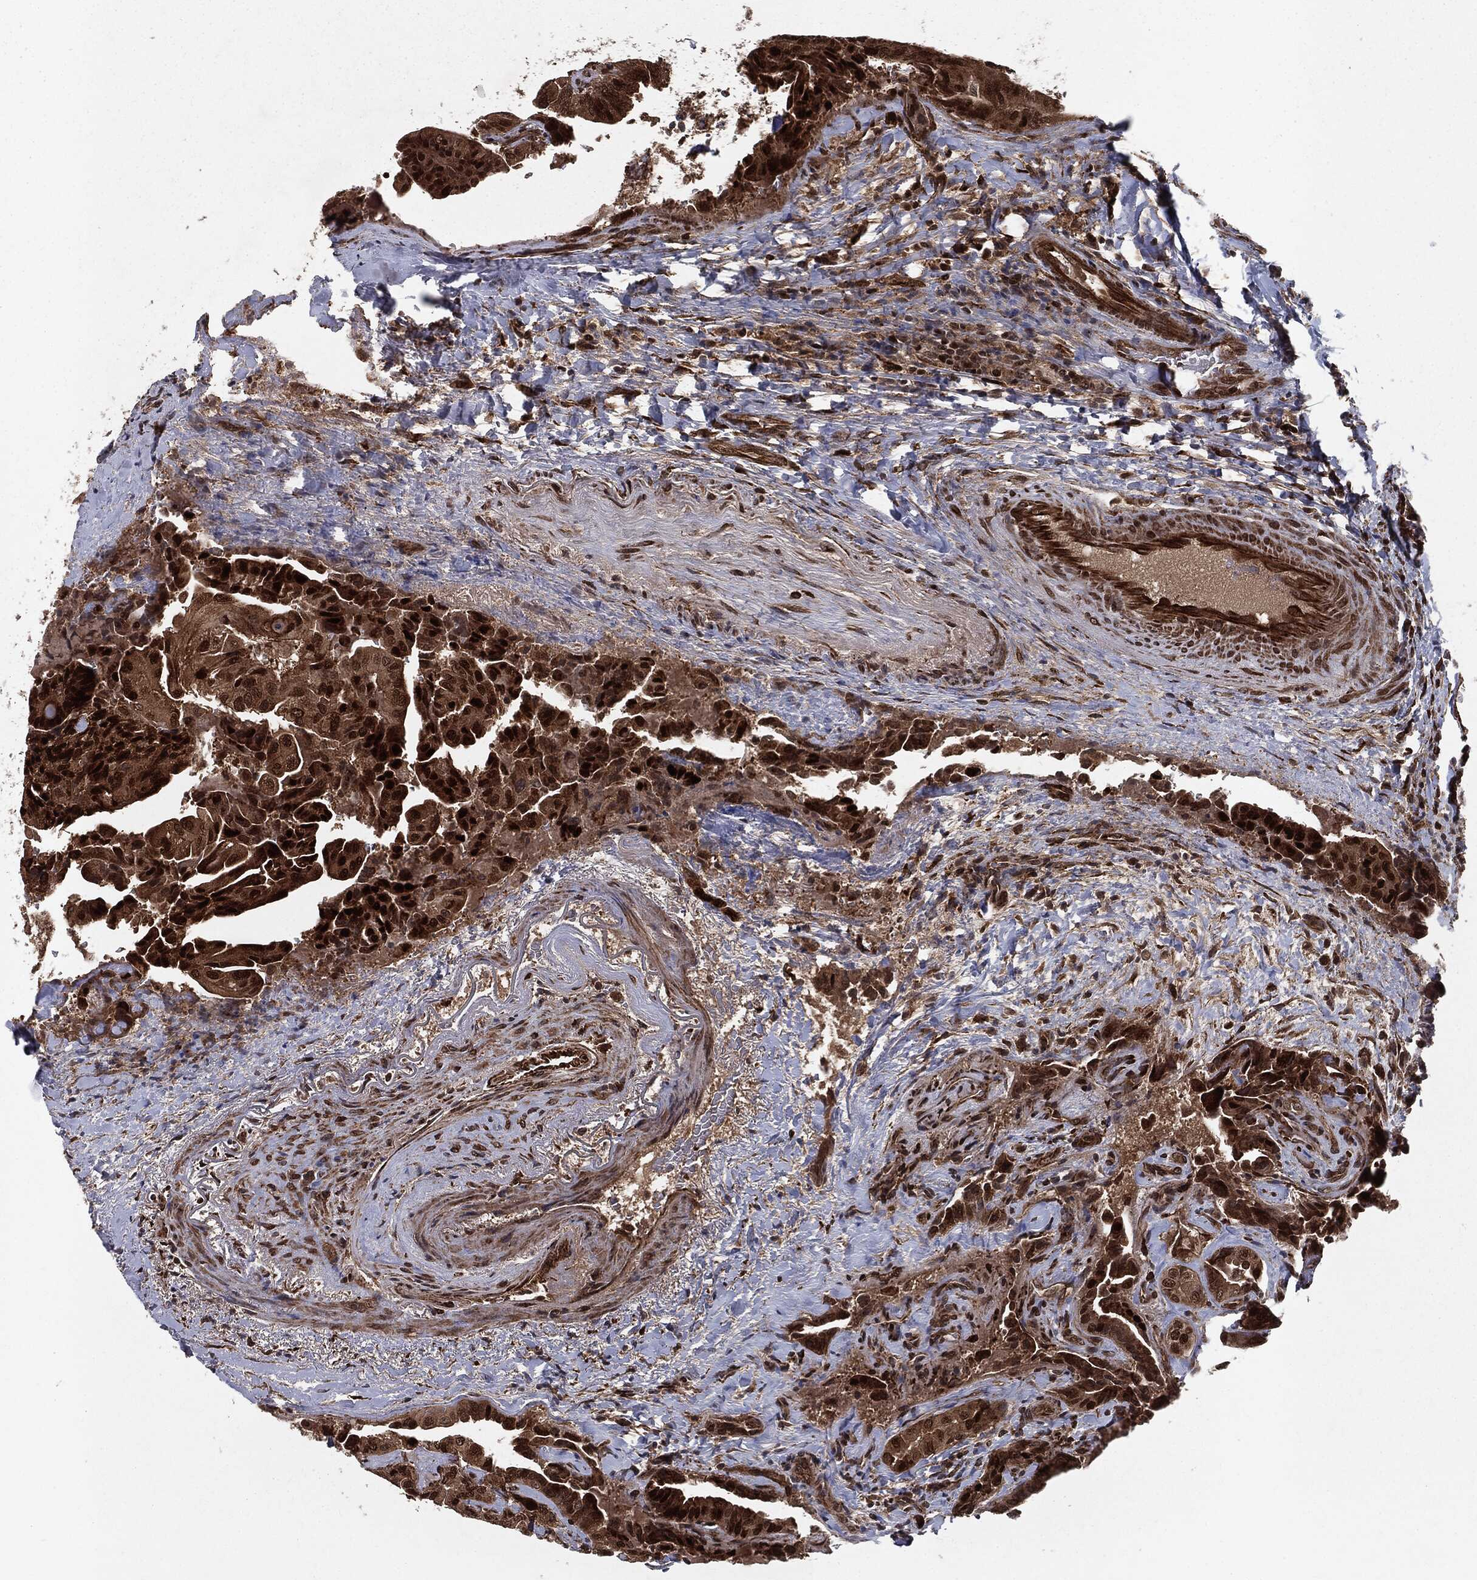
{"staining": {"intensity": "strong", "quantity": ">75%", "location": "cytoplasmic/membranous,nuclear"}, "tissue": "thyroid cancer", "cell_type": "Tumor cells", "image_type": "cancer", "snomed": [{"axis": "morphology", "description": "Papillary adenocarcinoma, NOS"}, {"axis": "topography", "description": "Thyroid gland"}], "caption": "High-magnification brightfield microscopy of thyroid cancer stained with DAB (brown) and counterstained with hematoxylin (blue). tumor cells exhibit strong cytoplasmic/membranous and nuclear positivity is identified in approximately>75% of cells.", "gene": "RANBP9", "patient": {"sex": "female", "age": 68}}